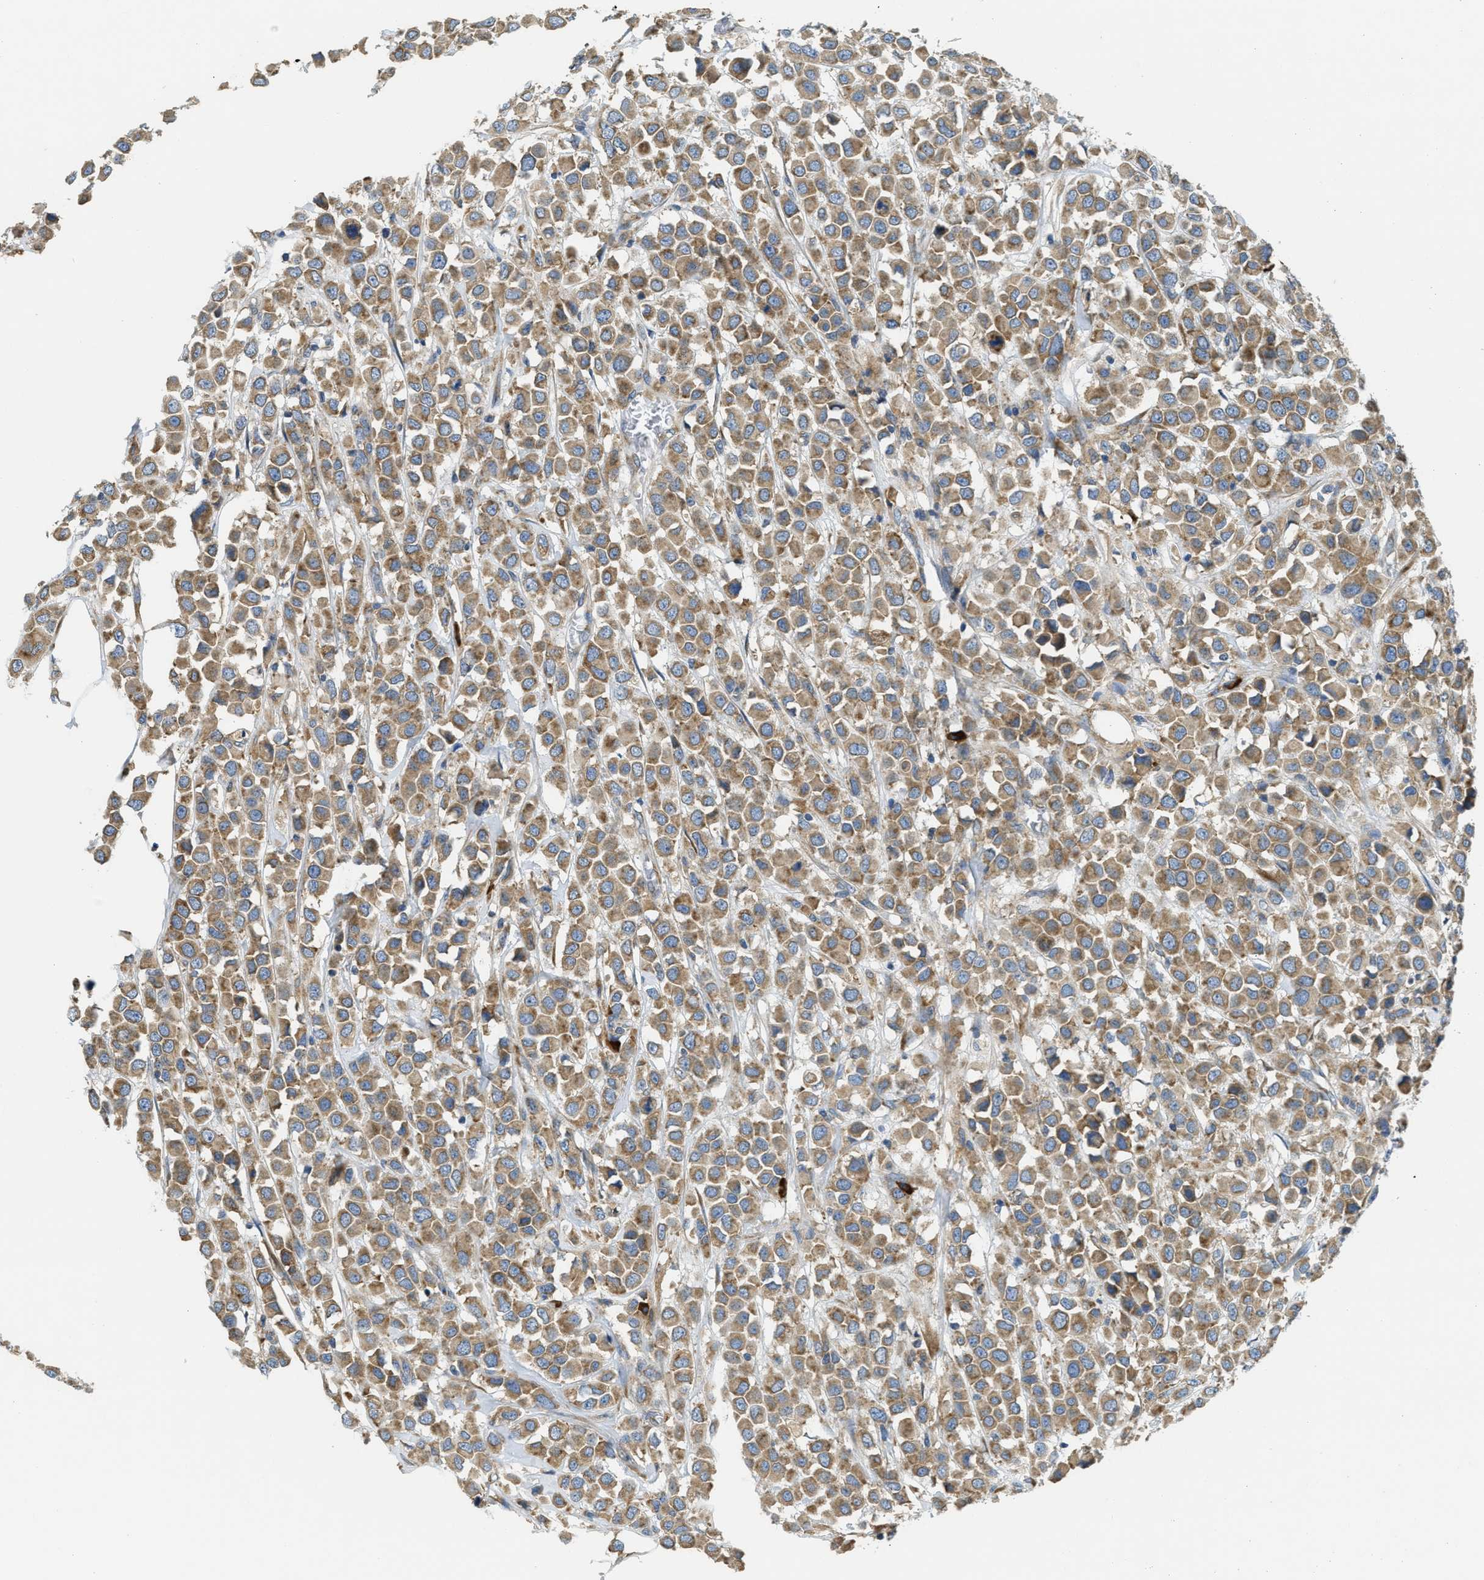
{"staining": {"intensity": "moderate", "quantity": ">75%", "location": "cytoplasmic/membranous"}, "tissue": "breast cancer", "cell_type": "Tumor cells", "image_type": "cancer", "snomed": [{"axis": "morphology", "description": "Duct carcinoma"}, {"axis": "topography", "description": "Breast"}], "caption": "Breast cancer stained with a protein marker shows moderate staining in tumor cells.", "gene": "SSR1", "patient": {"sex": "female", "age": 61}}